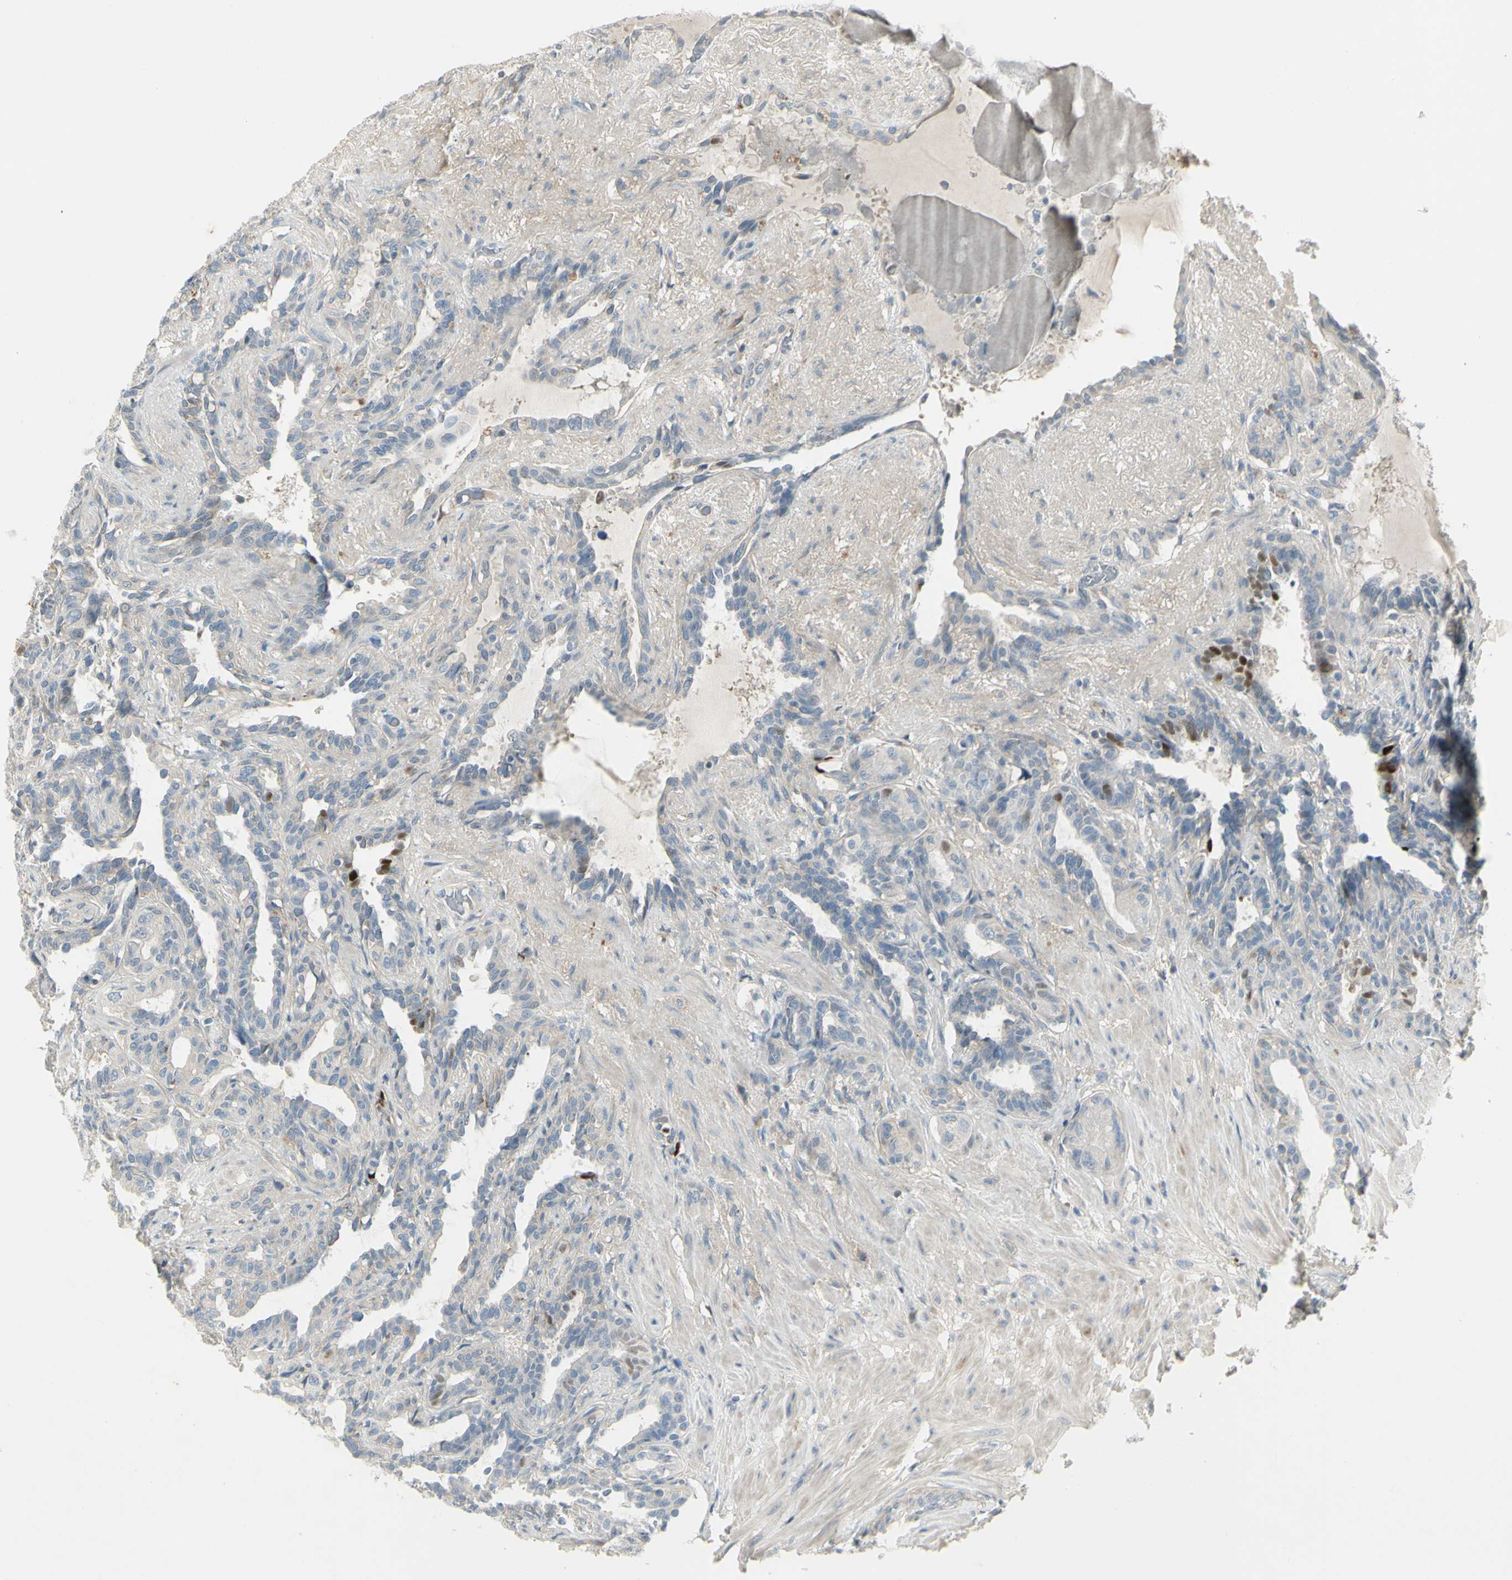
{"staining": {"intensity": "moderate", "quantity": "<25%", "location": "nuclear"}, "tissue": "seminal vesicle", "cell_type": "Glandular cells", "image_type": "normal", "snomed": [{"axis": "morphology", "description": "Normal tissue, NOS"}, {"axis": "topography", "description": "Seminal veicle"}], "caption": "A brown stain labels moderate nuclear positivity of a protein in glandular cells of unremarkable seminal vesicle.", "gene": "CCNB2", "patient": {"sex": "male", "age": 61}}